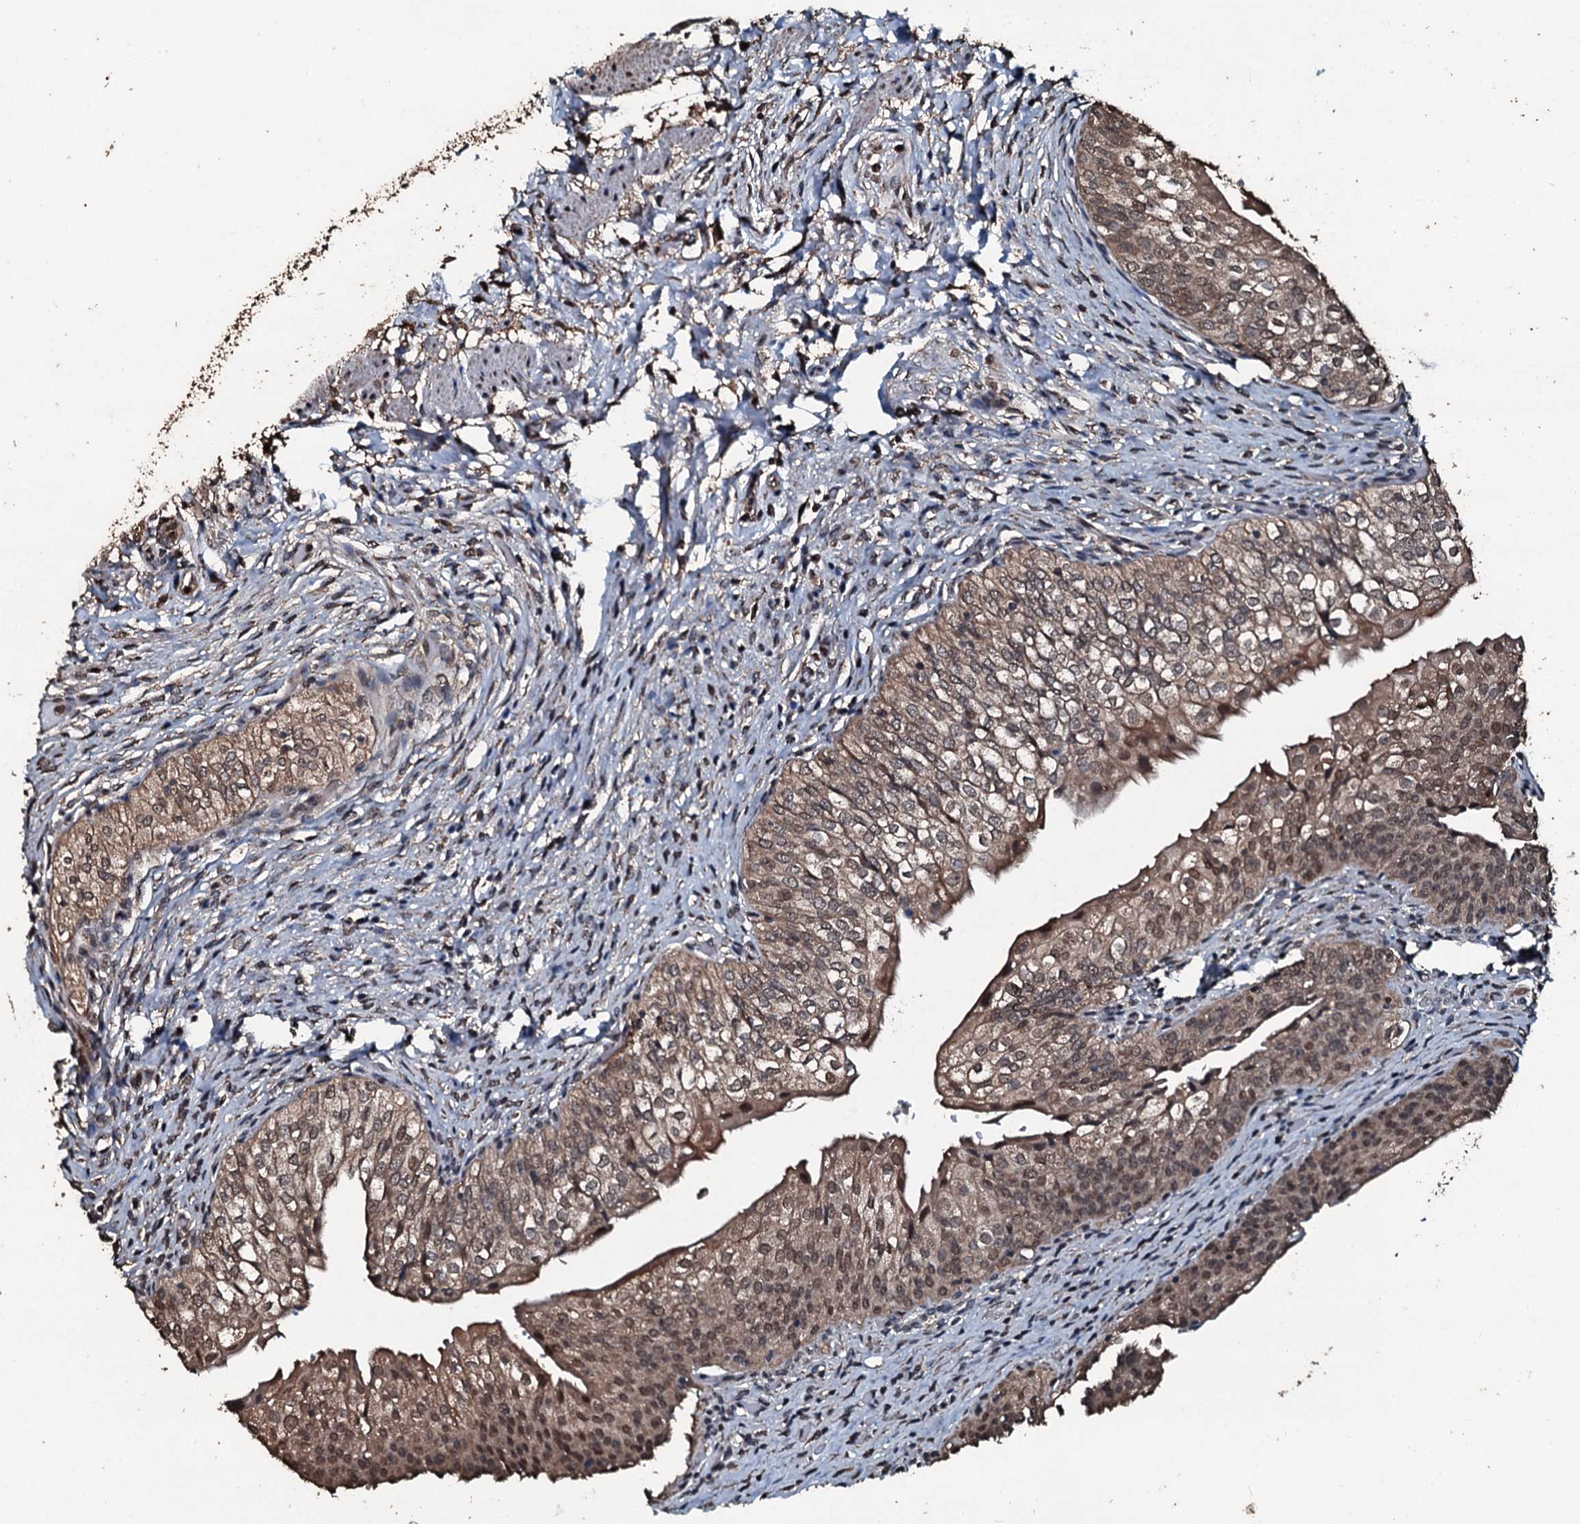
{"staining": {"intensity": "moderate", "quantity": ">75%", "location": "cytoplasmic/membranous,nuclear"}, "tissue": "urinary bladder", "cell_type": "Urothelial cells", "image_type": "normal", "snomed": [{"axis": "morphology", "description": "Normal tissue, NOS"}, {"axis": "topography", "description": "Urinary bladder"}], "caption": "IHC (DAB) staining of unremarkable urinary bladder shows moderate cytoplasmic/membranous,nuclear protein expression in approximately >75% of urothelial cells. The staining was performed using DAB, with brown indicating positive protein expression. Nuclei are stained blue with hematoxylin.", "gene": "FAAP24", "patient": {"sex": "male", "age": 55}}